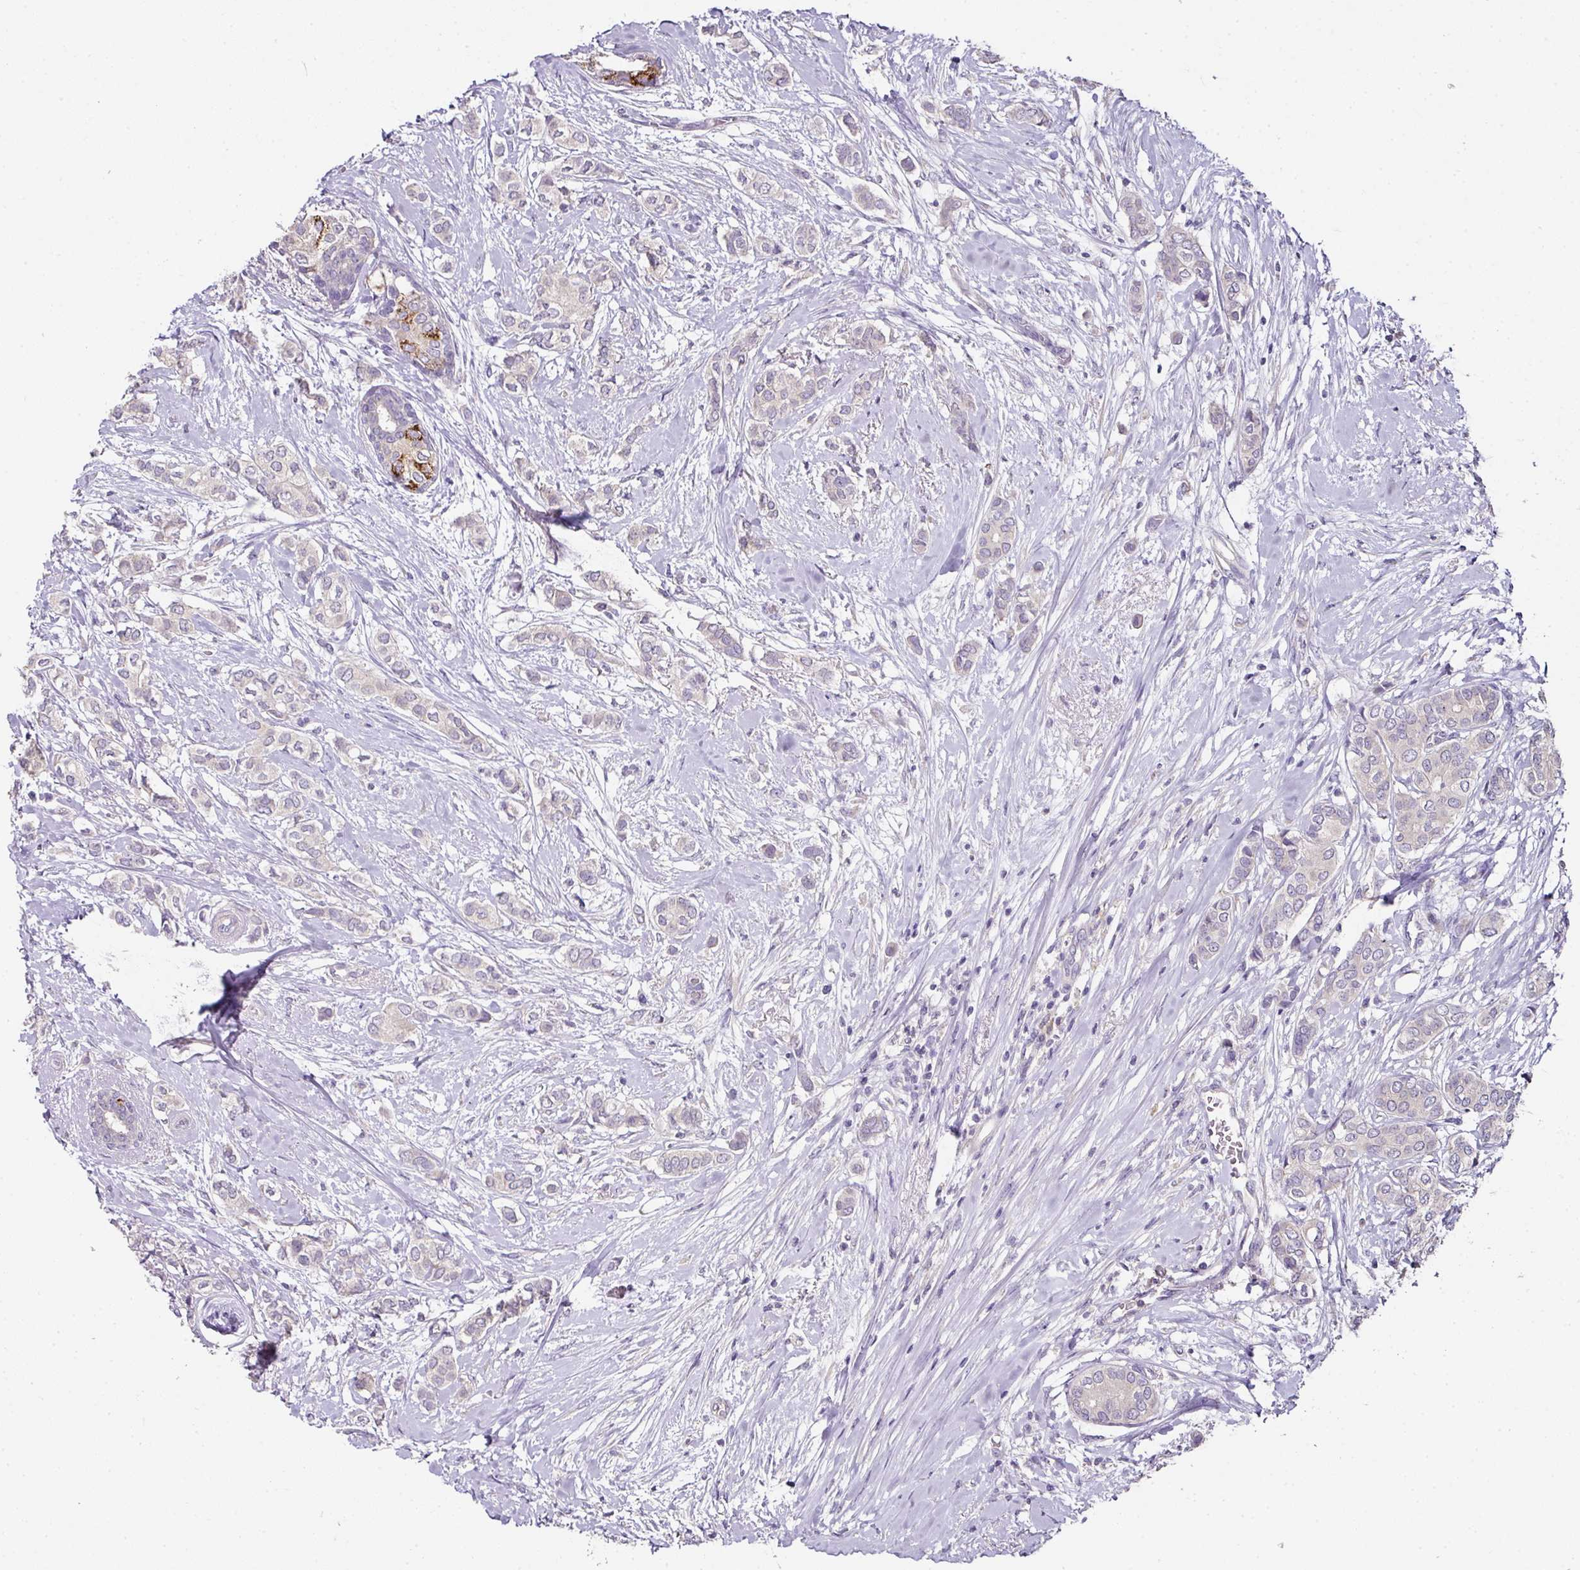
{"staining": {"intensity": "negative", "quantity": "none", "location": "none"}, "tissue": "breast cancer", "cell_type": "Tumor cells", "image_type": "cancer", "snomed": [{"axis": "morphology", "description": "Duct carcinoma"}, {"axis": "topography", "description": "Breast"}], "caption": "Human breast infiltrating ductal carcinoma stained for a protein using immunohistochemistry shows no positivity in tumor cells.", "gene": "SKIC2", "patient": {"sex": "female", "age": 73}}